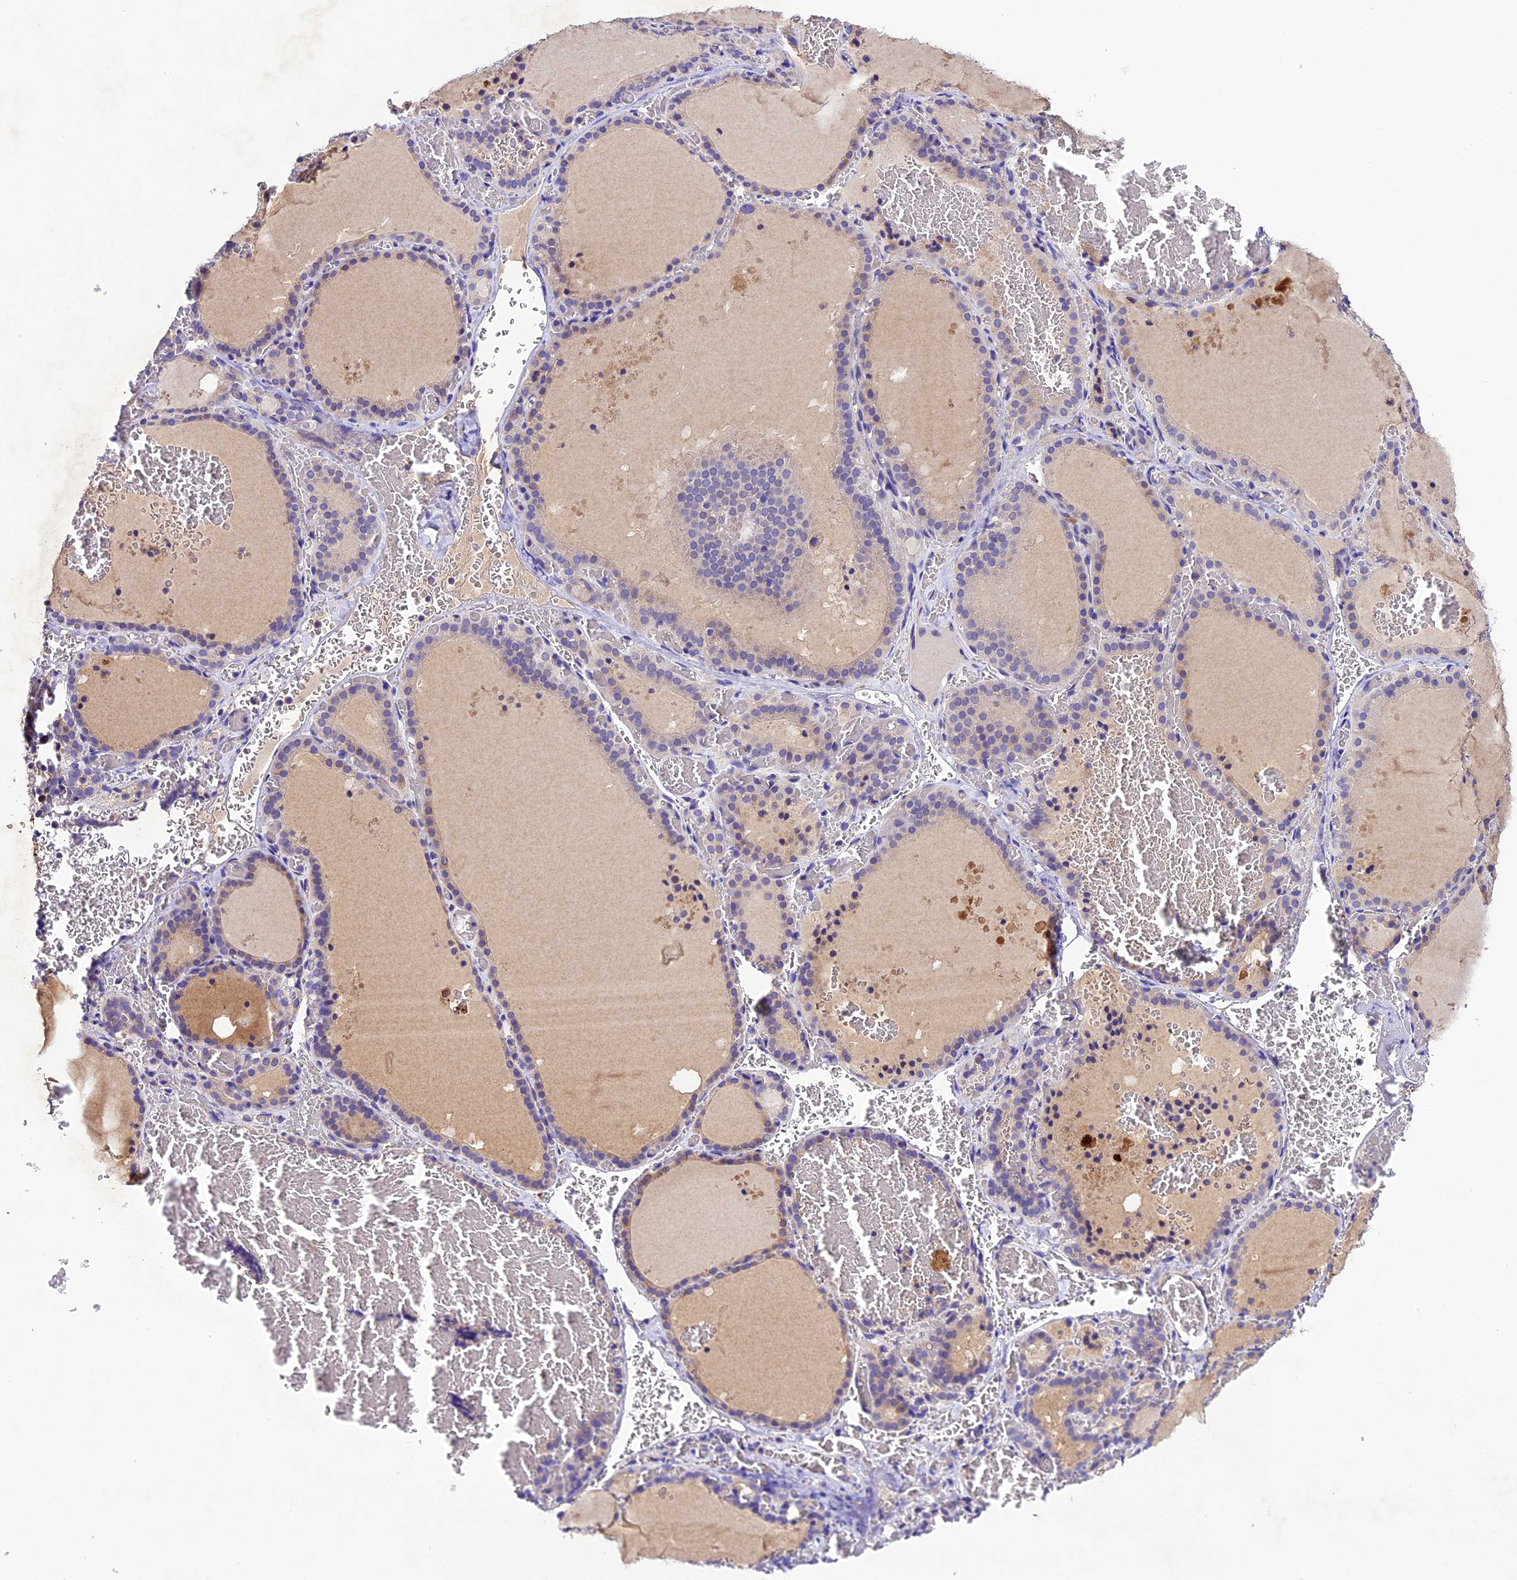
{"staining": {"intensity": "weak", "quantity": "25%-75%", "location": "cytoplasmic/membranous"}, "tissue": "thyroid gland", "cell_type": "Glandular cells", "image_type": "normal", "snomed": [{"axis": "morphology", "description": "Normal tissue, NOS"}, {"axis": "topography", "description": "Thyroid gland"}], "caption": "This is a photomicrograph of IHC staining of normal thyroid gland, which shows weak positivity in the cytoplasmic/membranous of glandular cells.", "gene": "CILP2", "patient": {"sex": "female", "age": 39}}